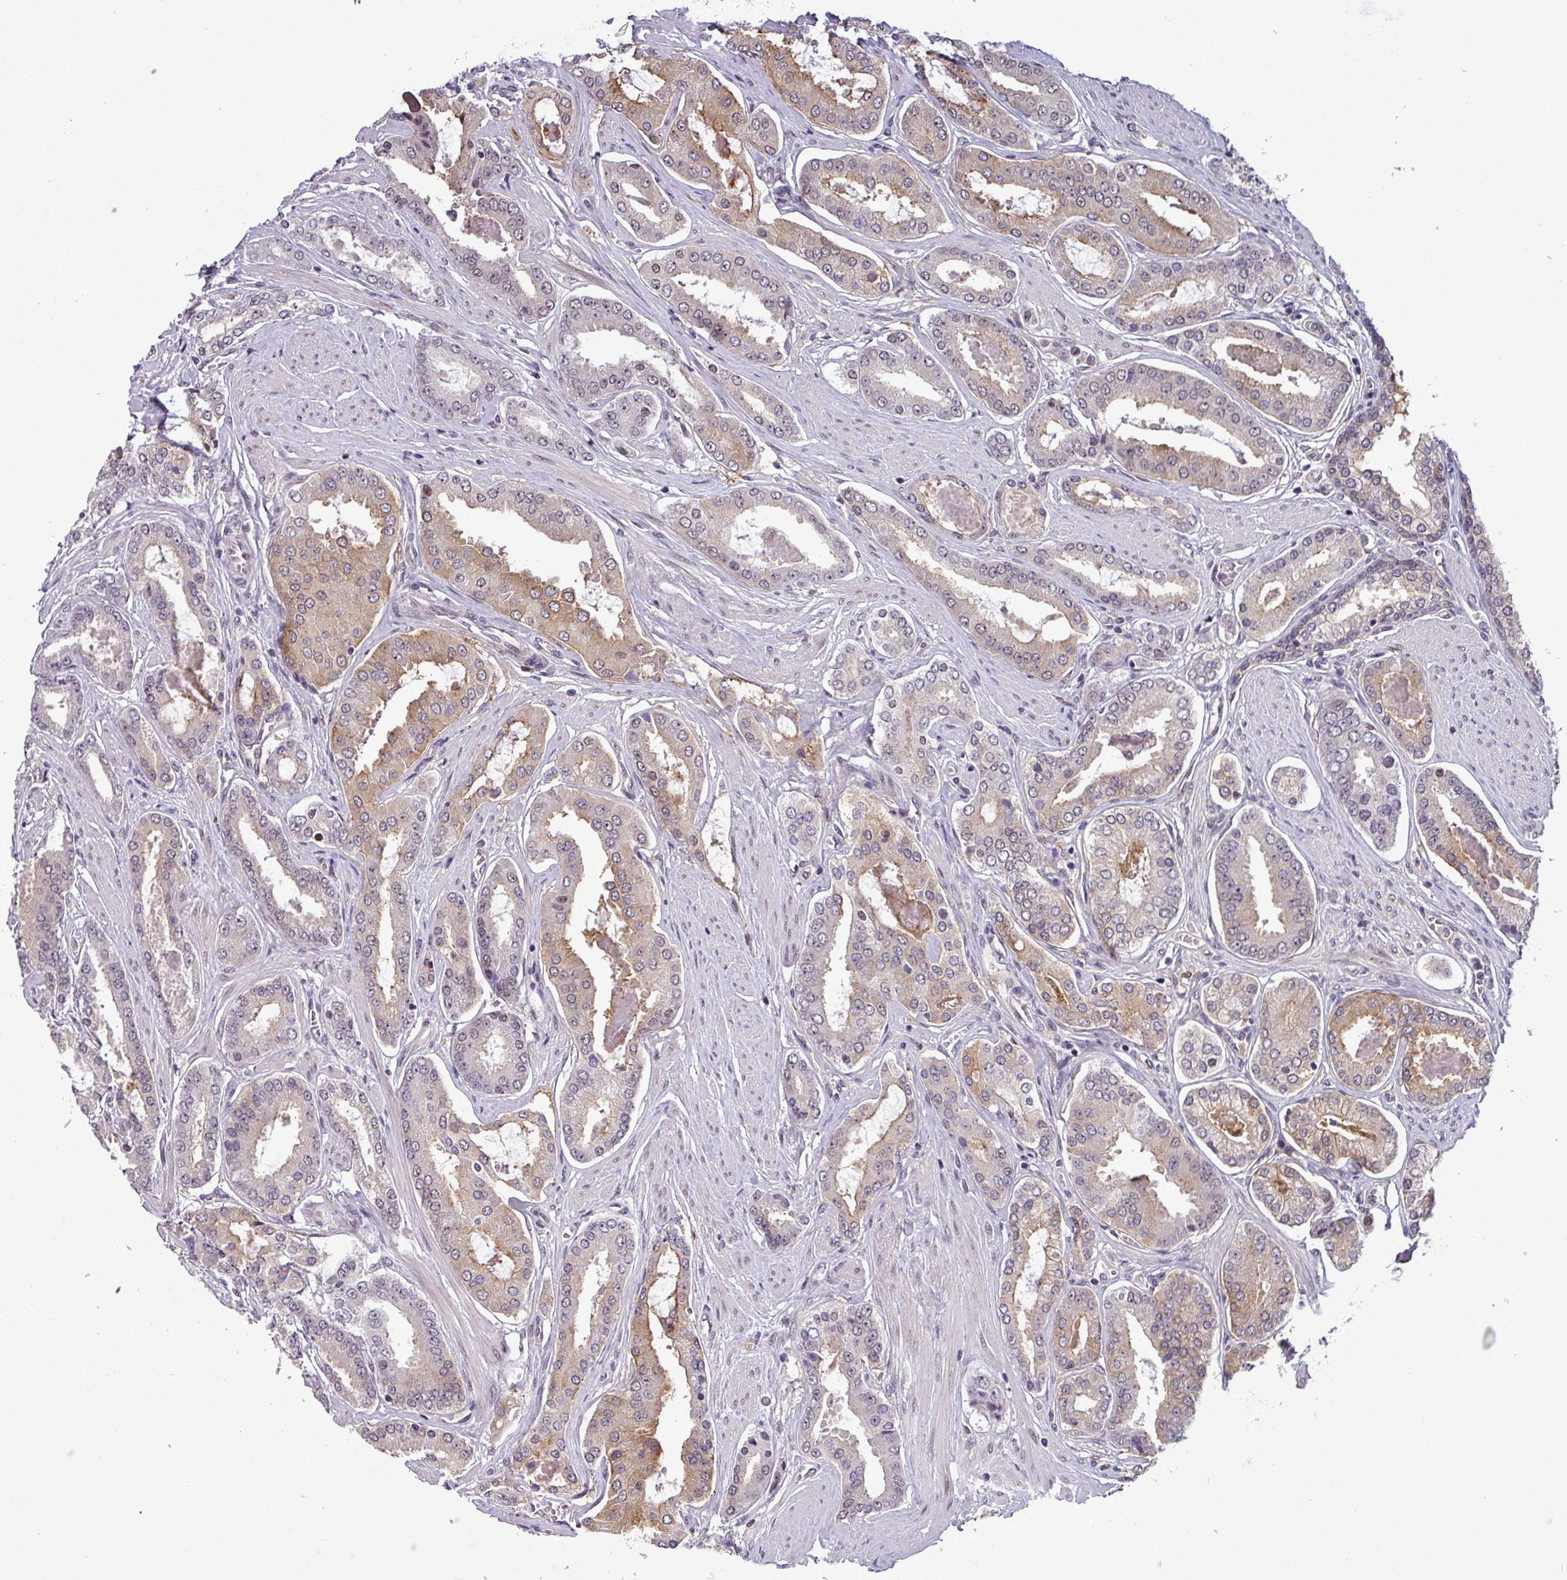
{"staining": {"intensity": "moderate", "quantity": "<25%", "location": "cytoplasmic/membranous,nuclear"}, "tissue": "prostate cancer", "cell_type": "Tumor cells", "image_type": "cancer", "snomed": [{"axis": "morphology", "description": "Adenocarcinoma, Low grade"}, {"axis": "topography", "description": "Prostate"}], "caption": "This image demonstrates immunohistochemistry (IHC) staining of prostate cancer, with low moderate cytoplasmic/membranous and nuclear positivity in approximately <25% of tumor cells.", "gene": "NPFFR1", "patient": {"sex": "male", "age": 42}}